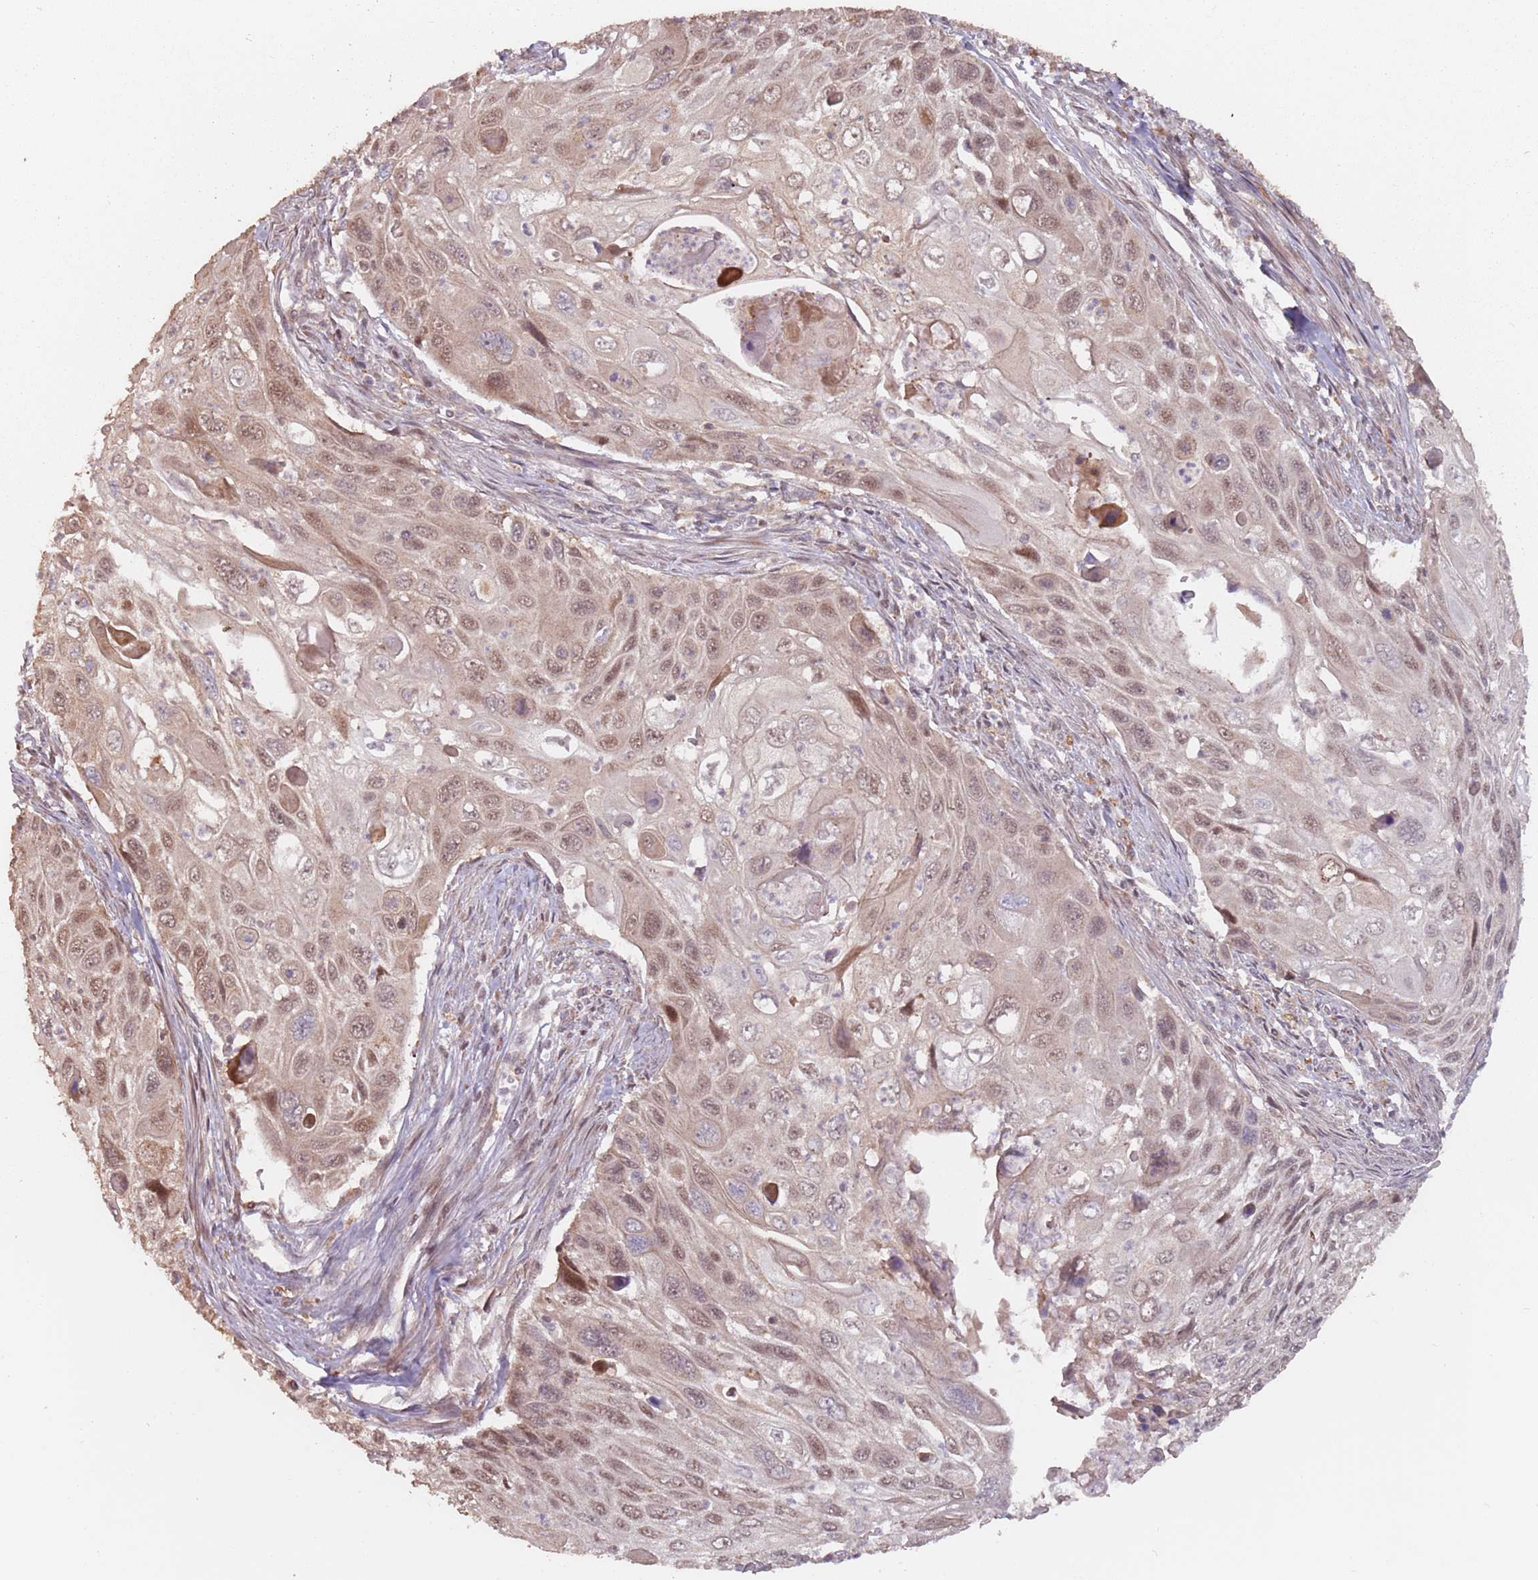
{"staining": {"intensity": "moderate", "quantity": ">75%", "location": "cytoplasmic/membranous,nuclear"}, "tissue": "cervical cancer", "cell_type": "Tumor cells", "image_type": "cancer", "snomed": [{"axis": "morphology", "description": "Squamous cell carcinoma, NOS"}, {"axis": "topography", "description": "Cervix"}], "caption": "High-power microscopy captured an immunohistochemistry (IHC) photomicrograph of cervical cancer (squamous cell carcinoma), revealing moderate cytoplasmic/membranous and nuclear staining in approximately >75% of tumor cells.", "gene": "VPS52", "patient": {"sex": "female", "age": 70}}